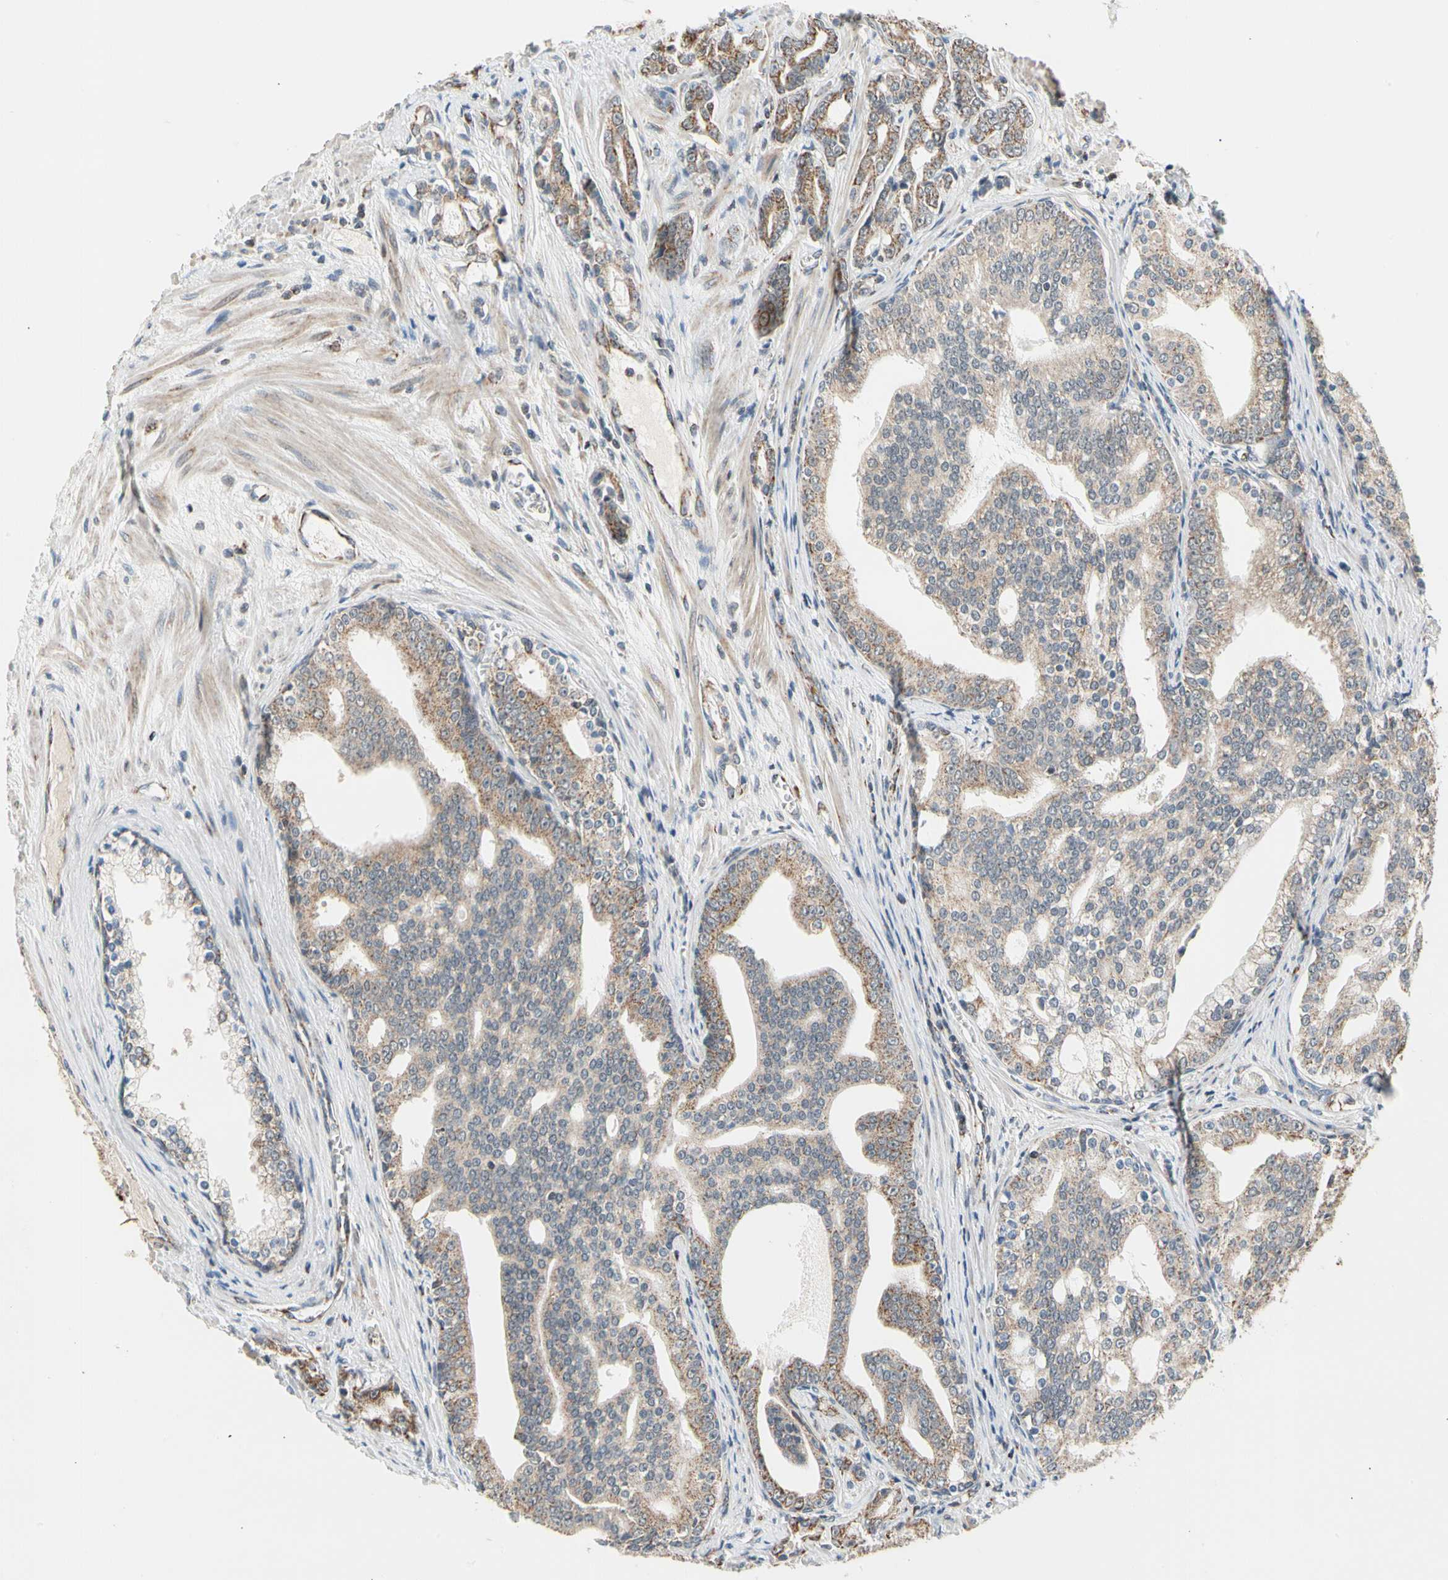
{"staining": {"intensity": "moderate", "quantity": ">75%", "location": "cytoplasmic/membranous"}, "tissue": "prostate cancer", "cell_type": "Tumor cells", "image_type": "cancer", "snomed": [{"axis": "morphology", "description": "Adenocarcinoma, Low grade"}, {"axis": "topography", "description": "Prostate"}], "caption": "The histopathology image exhibits immunohistochemical staining of prostate low-grade adenocarcinoma. There is moderate cytoplasmic/membranous staining is identified in about >75% of tumor cells.", "gene": "KHDC4", "patient": {"sex": "male", "age": 58}}